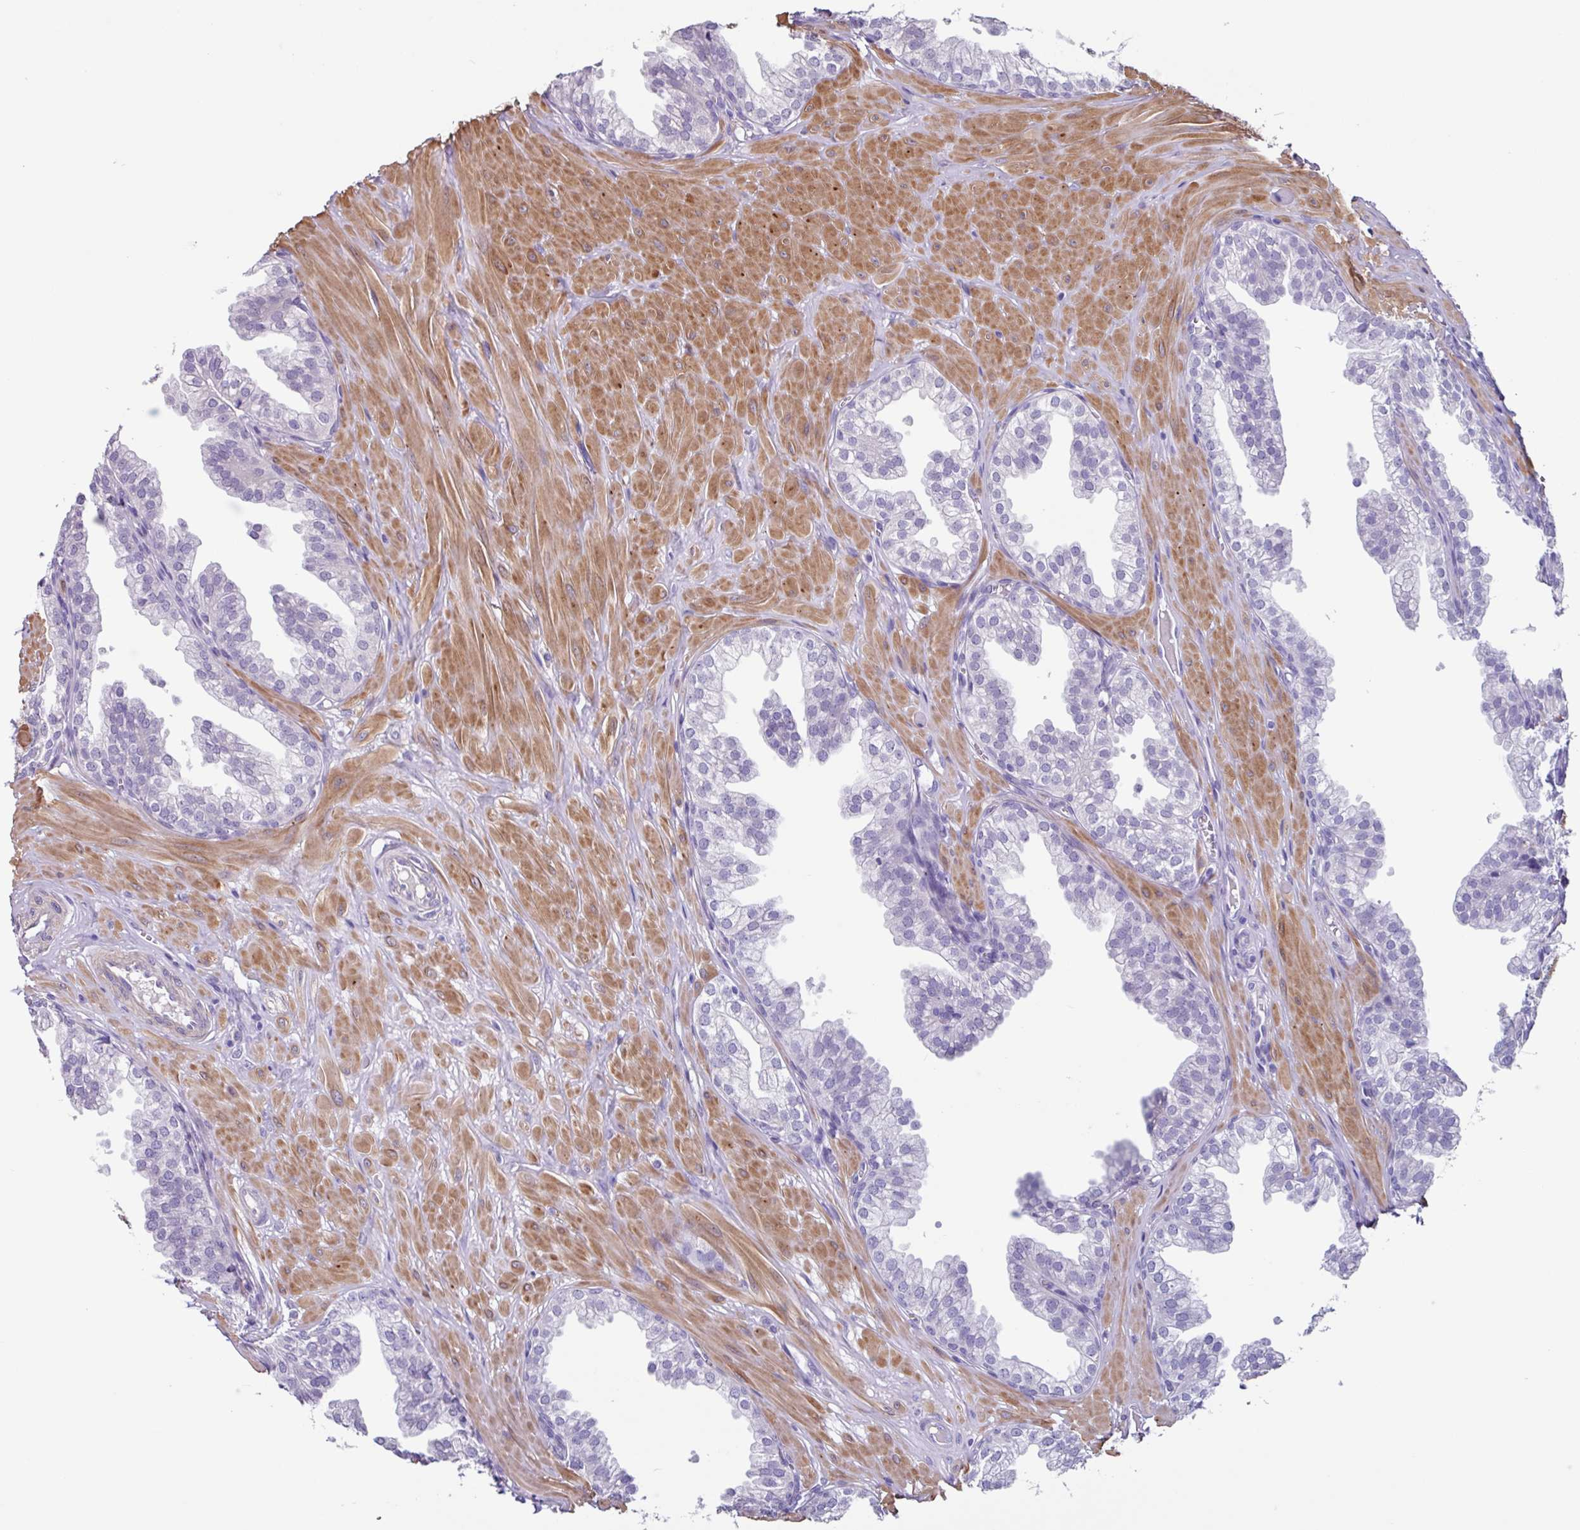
{"staining": {"intensity": "negative", "quantity": "none", "location": "none"}, "tissue": "prostate", "cell_type": "Glandular cells", "image_type": "normal", "snomed": [{"axis": "morphology", "description": "Normal tissue, NOS"}, {"axis": "topography", "description": "Prostate"}, {"axis": "topography", "description": "Peripheral nerve tissue"}], "caption": "The photomicrograph reveals no staining of glandular cells in normal prostate.", "gene": "OTX1", "patient": {"sex": "male", "age": 55}}